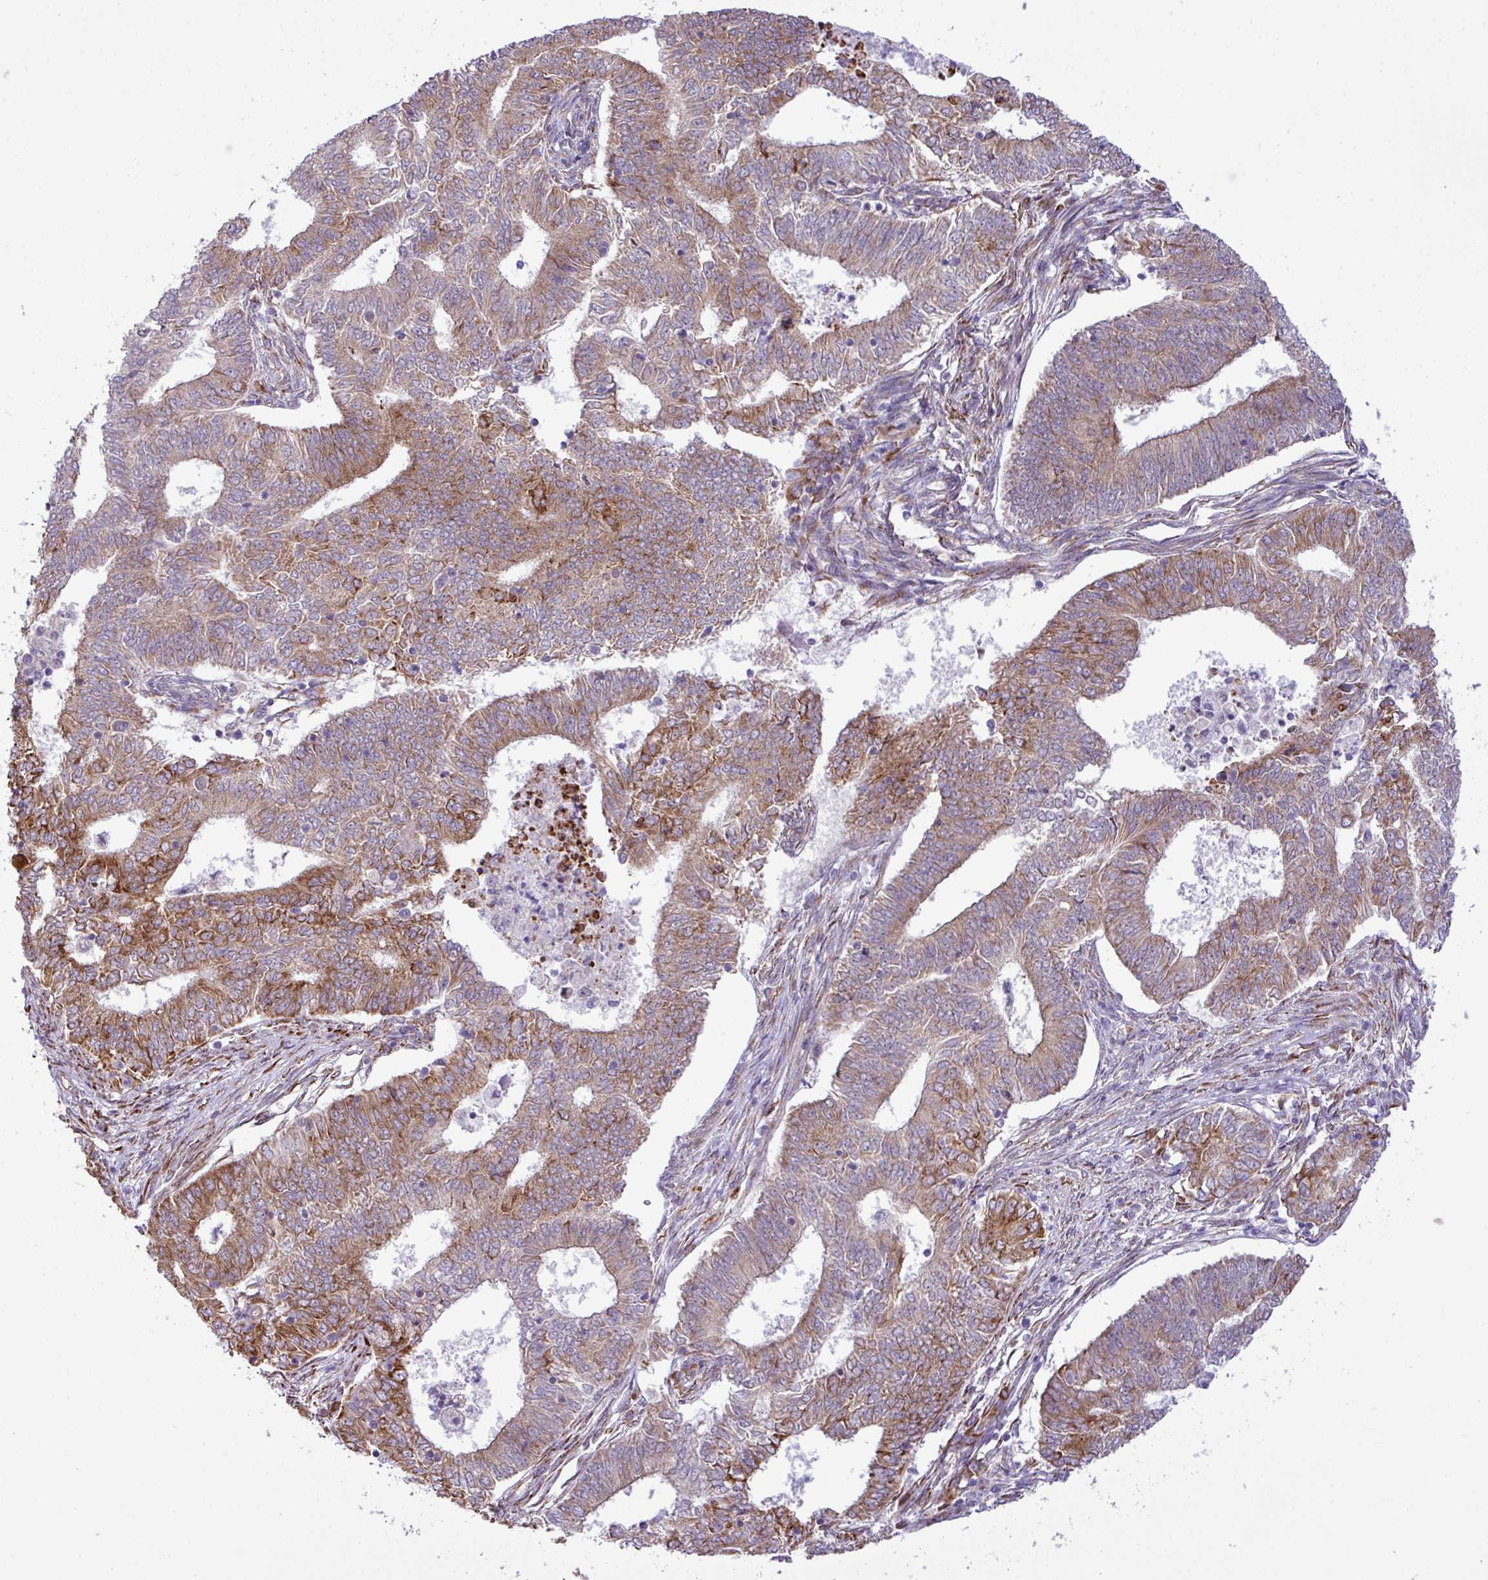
{"staining": {"intensity": "strong", "quantity": "25%-75%", "location": "cytoplasmic/membranous"}, "tissue": "endometrial cancer", "cell_type": "Tumor cells", "image_type": "cancer", "snomed": [{"axis": "morphology", "description": "Adenocarcinoma, NOS"}, {"axis": "topography", "description": "Endometrium"}], "caption": "A photomicrograph showing strong cytoplasmic/membranous positivity in about 25%-75% of tumor cells in adenocarcinoma (endometrial), as visualized by brown immunohistochemical staining.", "gene": "CFAP97", "patient": {"sex": "female", "age": 62}}